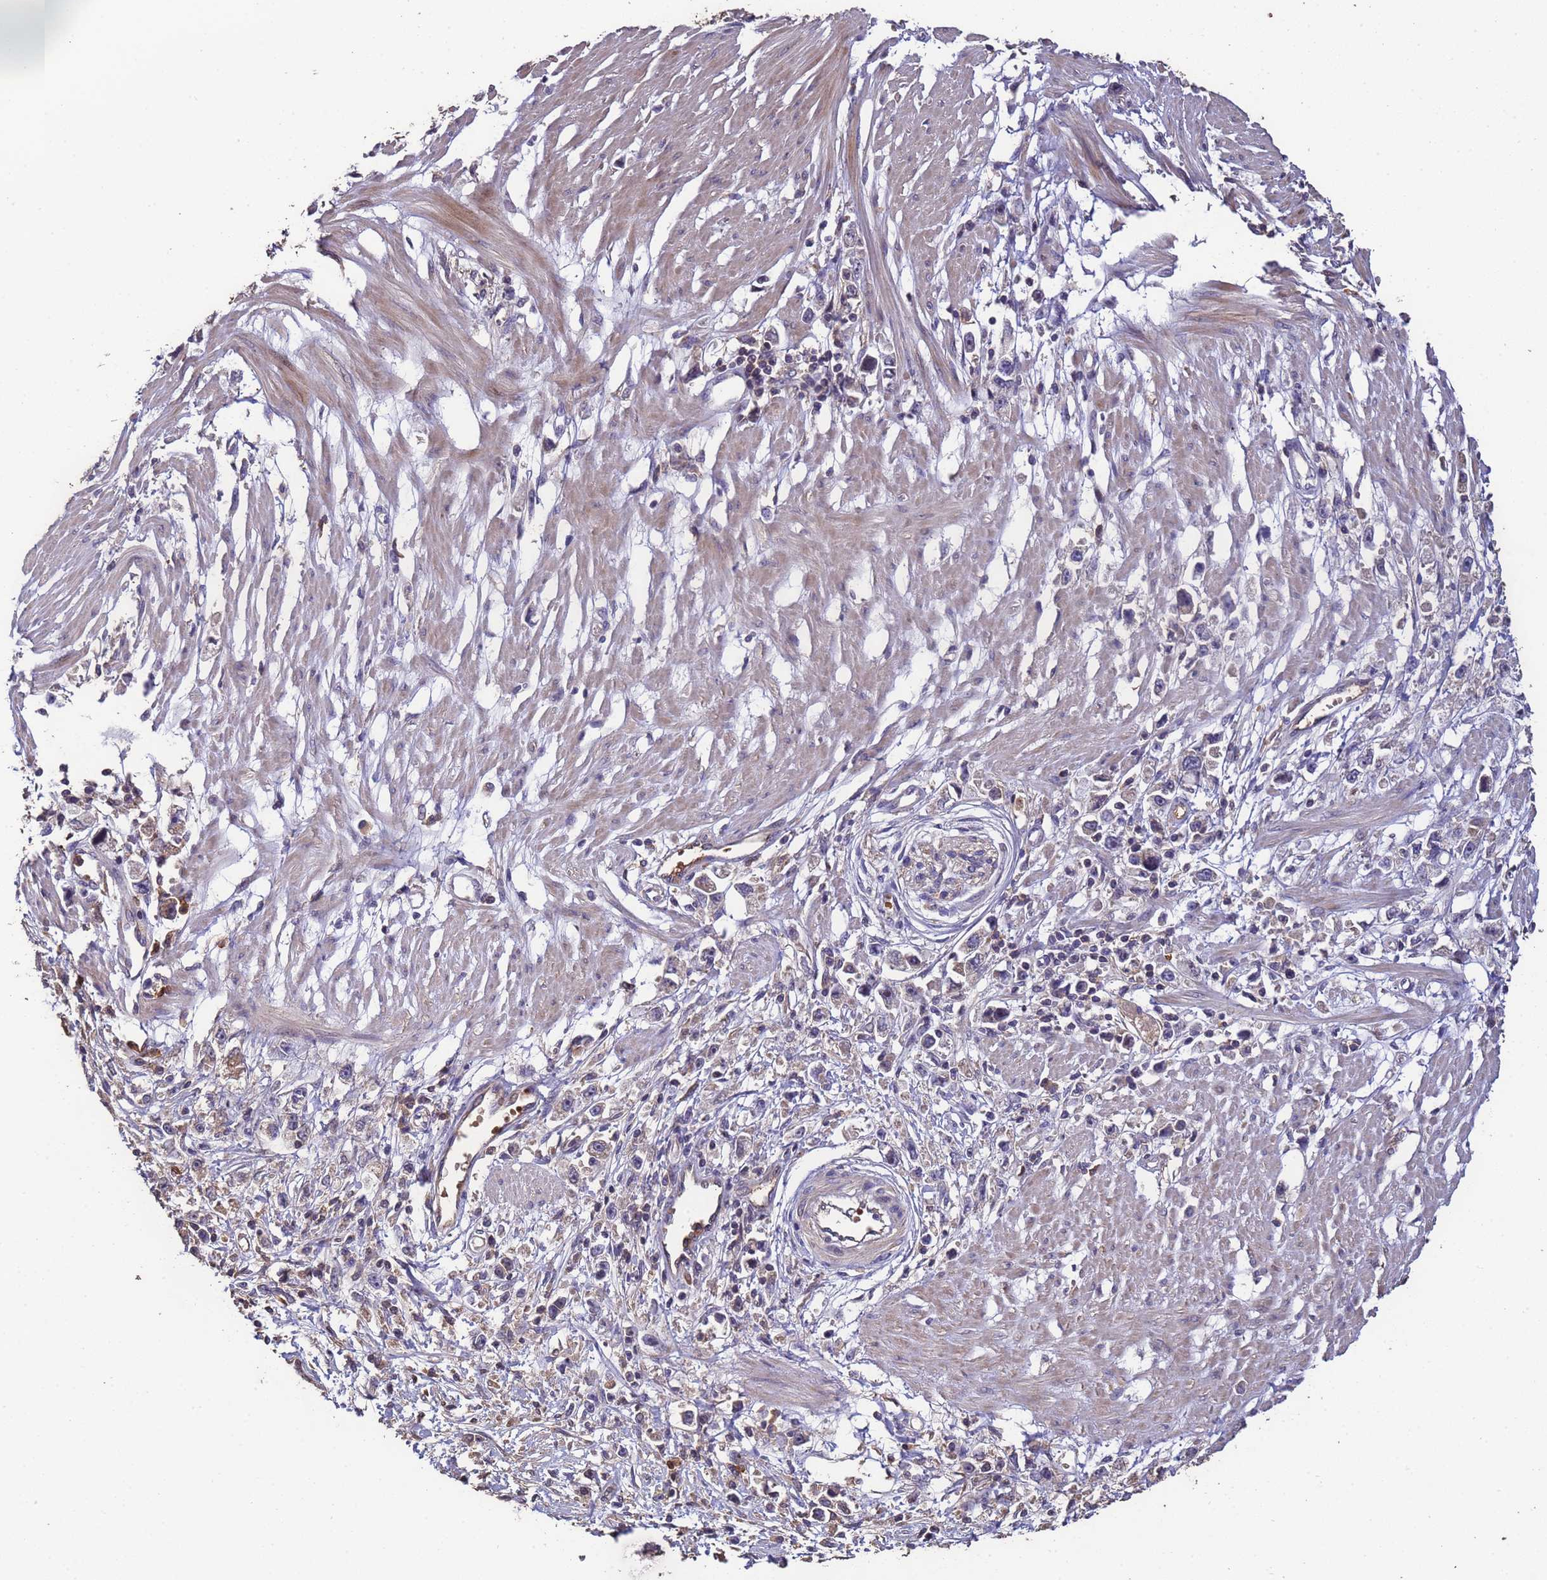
{"staining": {"intensity": "negative", "quantity": "none", "location": "none"}, "tissue": "stomach cancer", "cell_type": "Tumor cells", "image_type": "cancer", "snomed": [{"axis": "morphology", "description": "Adenocarcinoma, NOS"}, {"axis": "topography", "description": "Stomach"}], "caption": "This is an immunohistochemistry photomicrograph of adenocarcinoma (stomach). There is no positivity in tumor cells.", "gene": "CCDC184", "patient": {"sex": "female", "age": 59}}